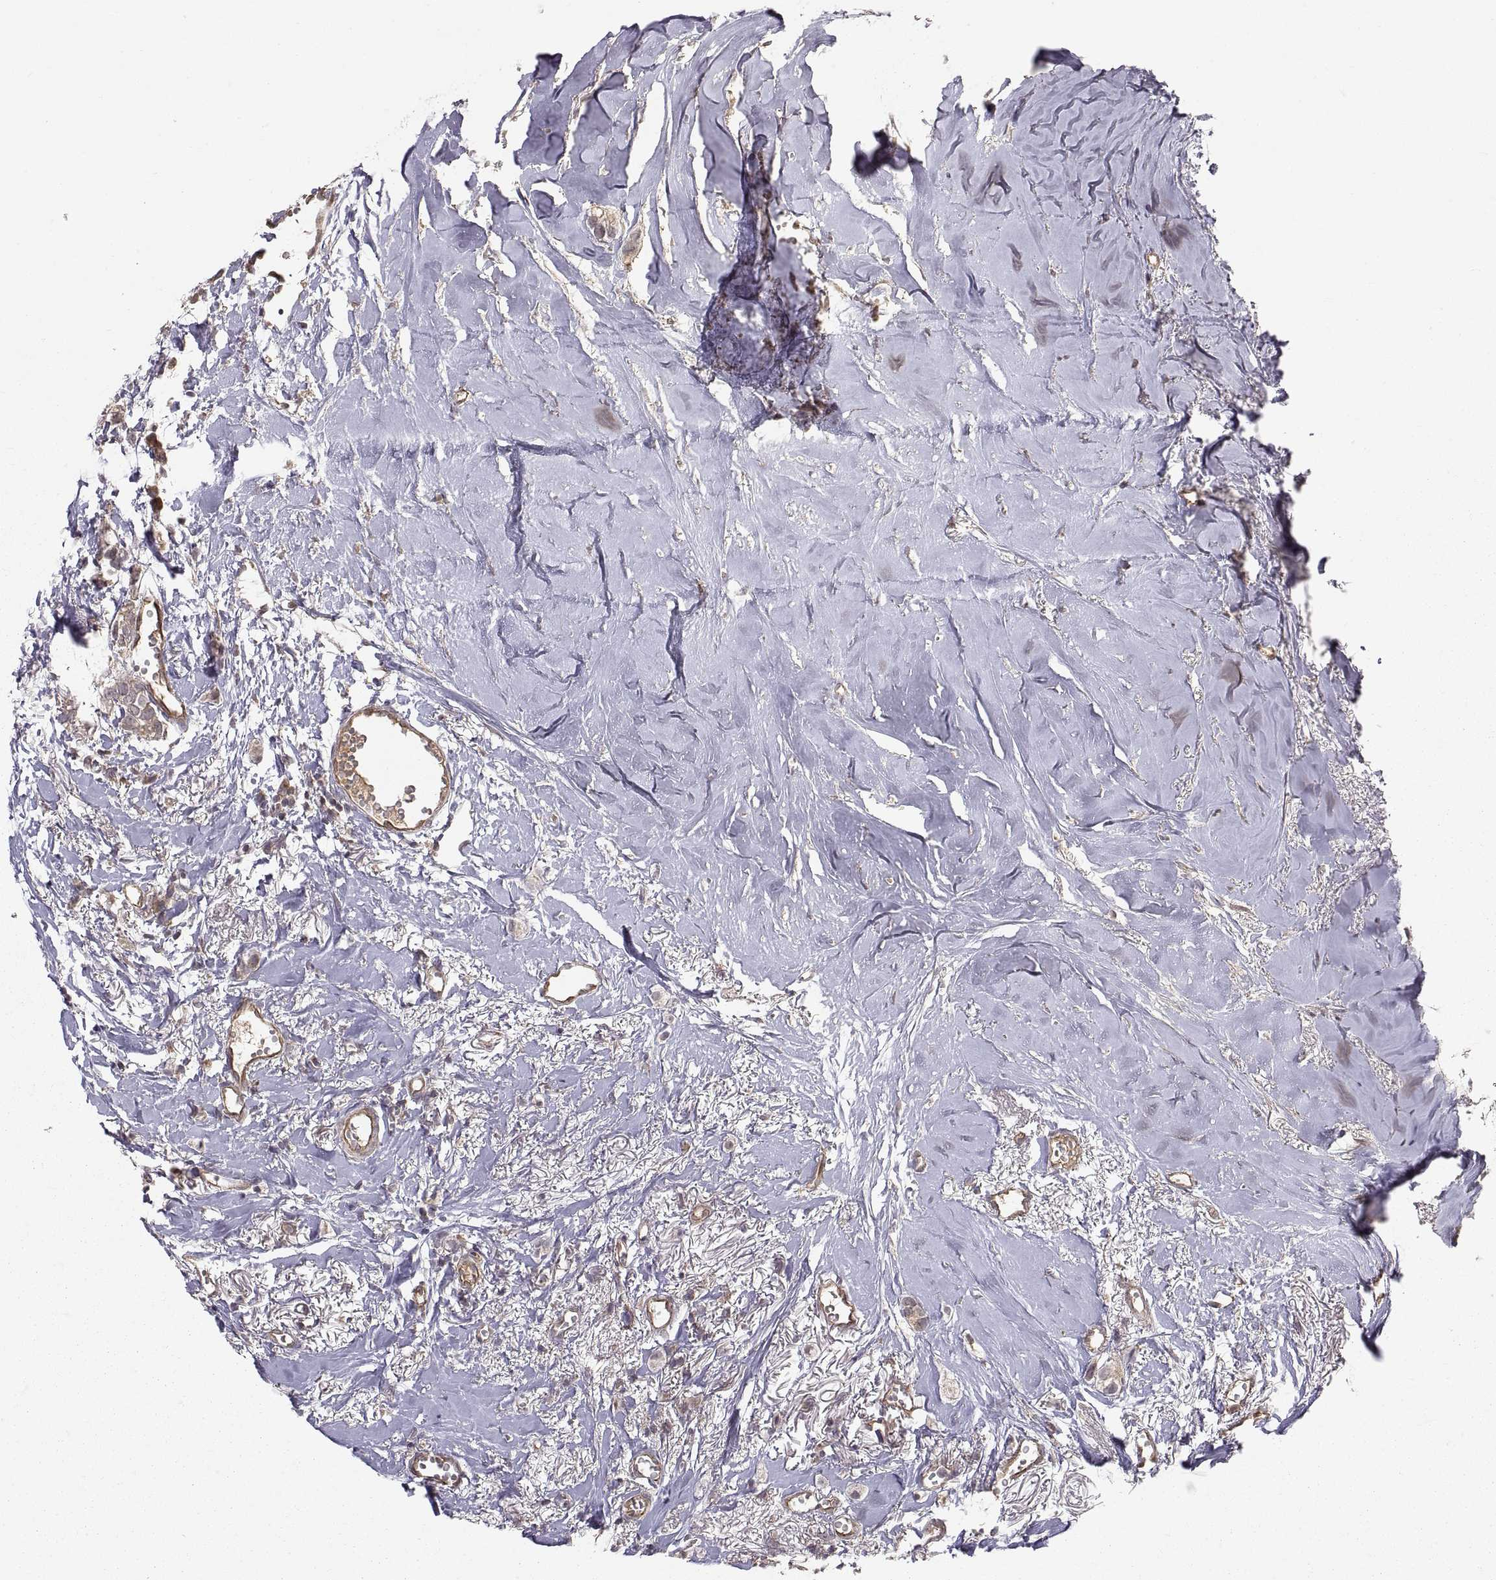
{"staining": {"intensity": "weak", "quantity": "<25%", "location": "cytoplasmic/membranous"}, "tissue": "breast cancer", "cell_type": "Tumor cells", "image_type": "cancer", "snomed": [{"axis": "morphology", "description": "Duct carcinoma"}, {"axis": "topography", "description": "Breast"}], "caption": "Histopathology image shows no significant protein positivity in tumor cells of breast cancer. The staining is performed using DAB (3,3'-diaminobenzidine) brown chromogen with nuclei counter-stained in using hematoxylin.", "gene": "ABL2", "patient": {"sex": "female", "age": 85}}